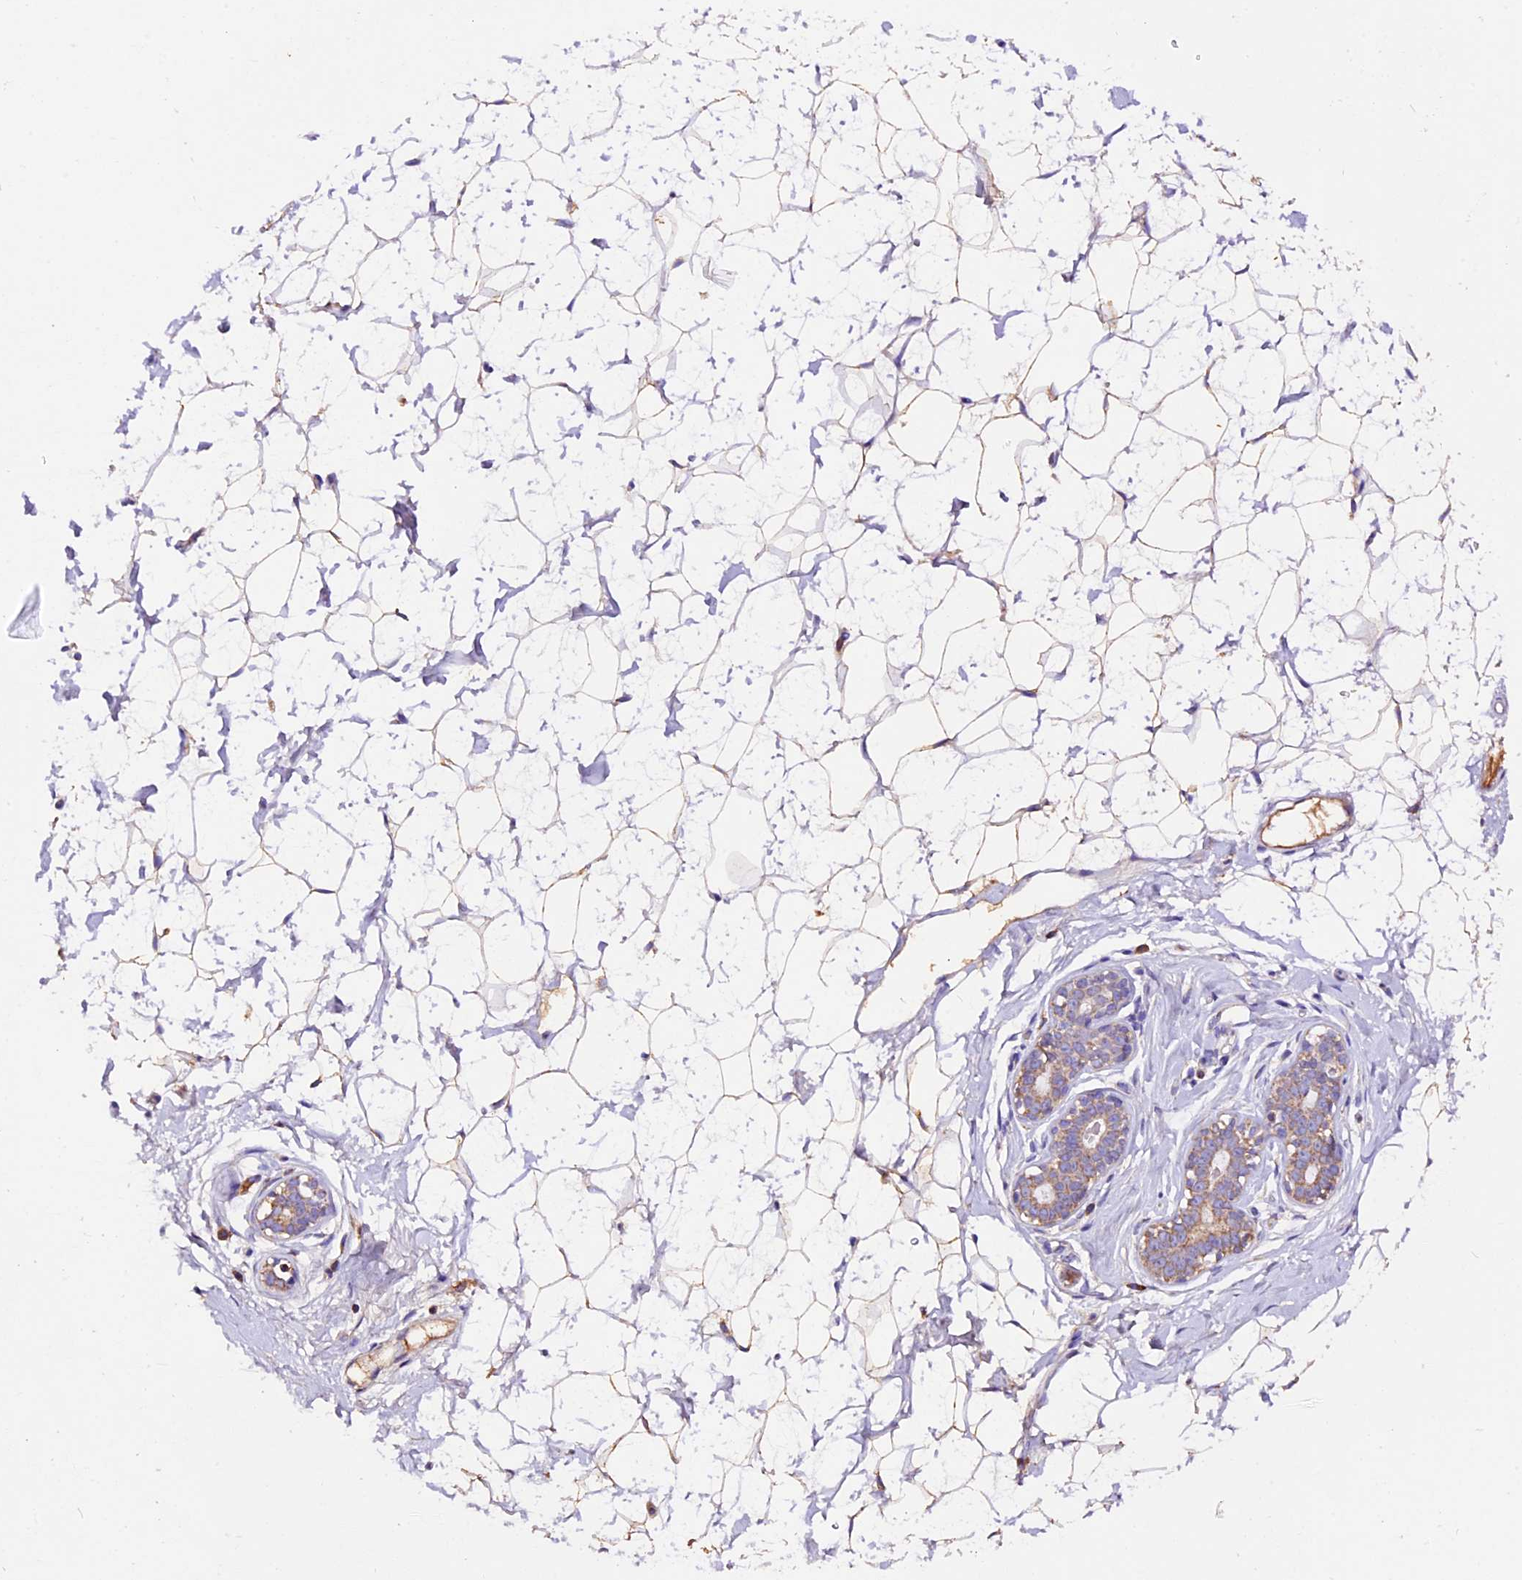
{"staining": {"intensity": "weak", "quantity": "25%-75%", "location": "cytoplasmic/membranous"}, "tissue": "breast", "cell_type": "Adipocytes", "image_type": "normal", "snomed": [{"axis": "morphology", "description": "Normal tissue, NOS"}, {"axis": "morphology", "description": "Adenoma, NOS"}, {"axis": "topography", "description": "Breast"}], "caption": "IHC photomicrograph of unremarkable breast: breast stained using immunohistochemistry (IHC) exhibits low levels of weak protein expression localized specifically in the cytoplasmic/membranous of adipocytes, appearing as a cytoplasmic/membranous brown color.", "gene": "SIX5", "patient": {"sex": "female", "age": 23}}